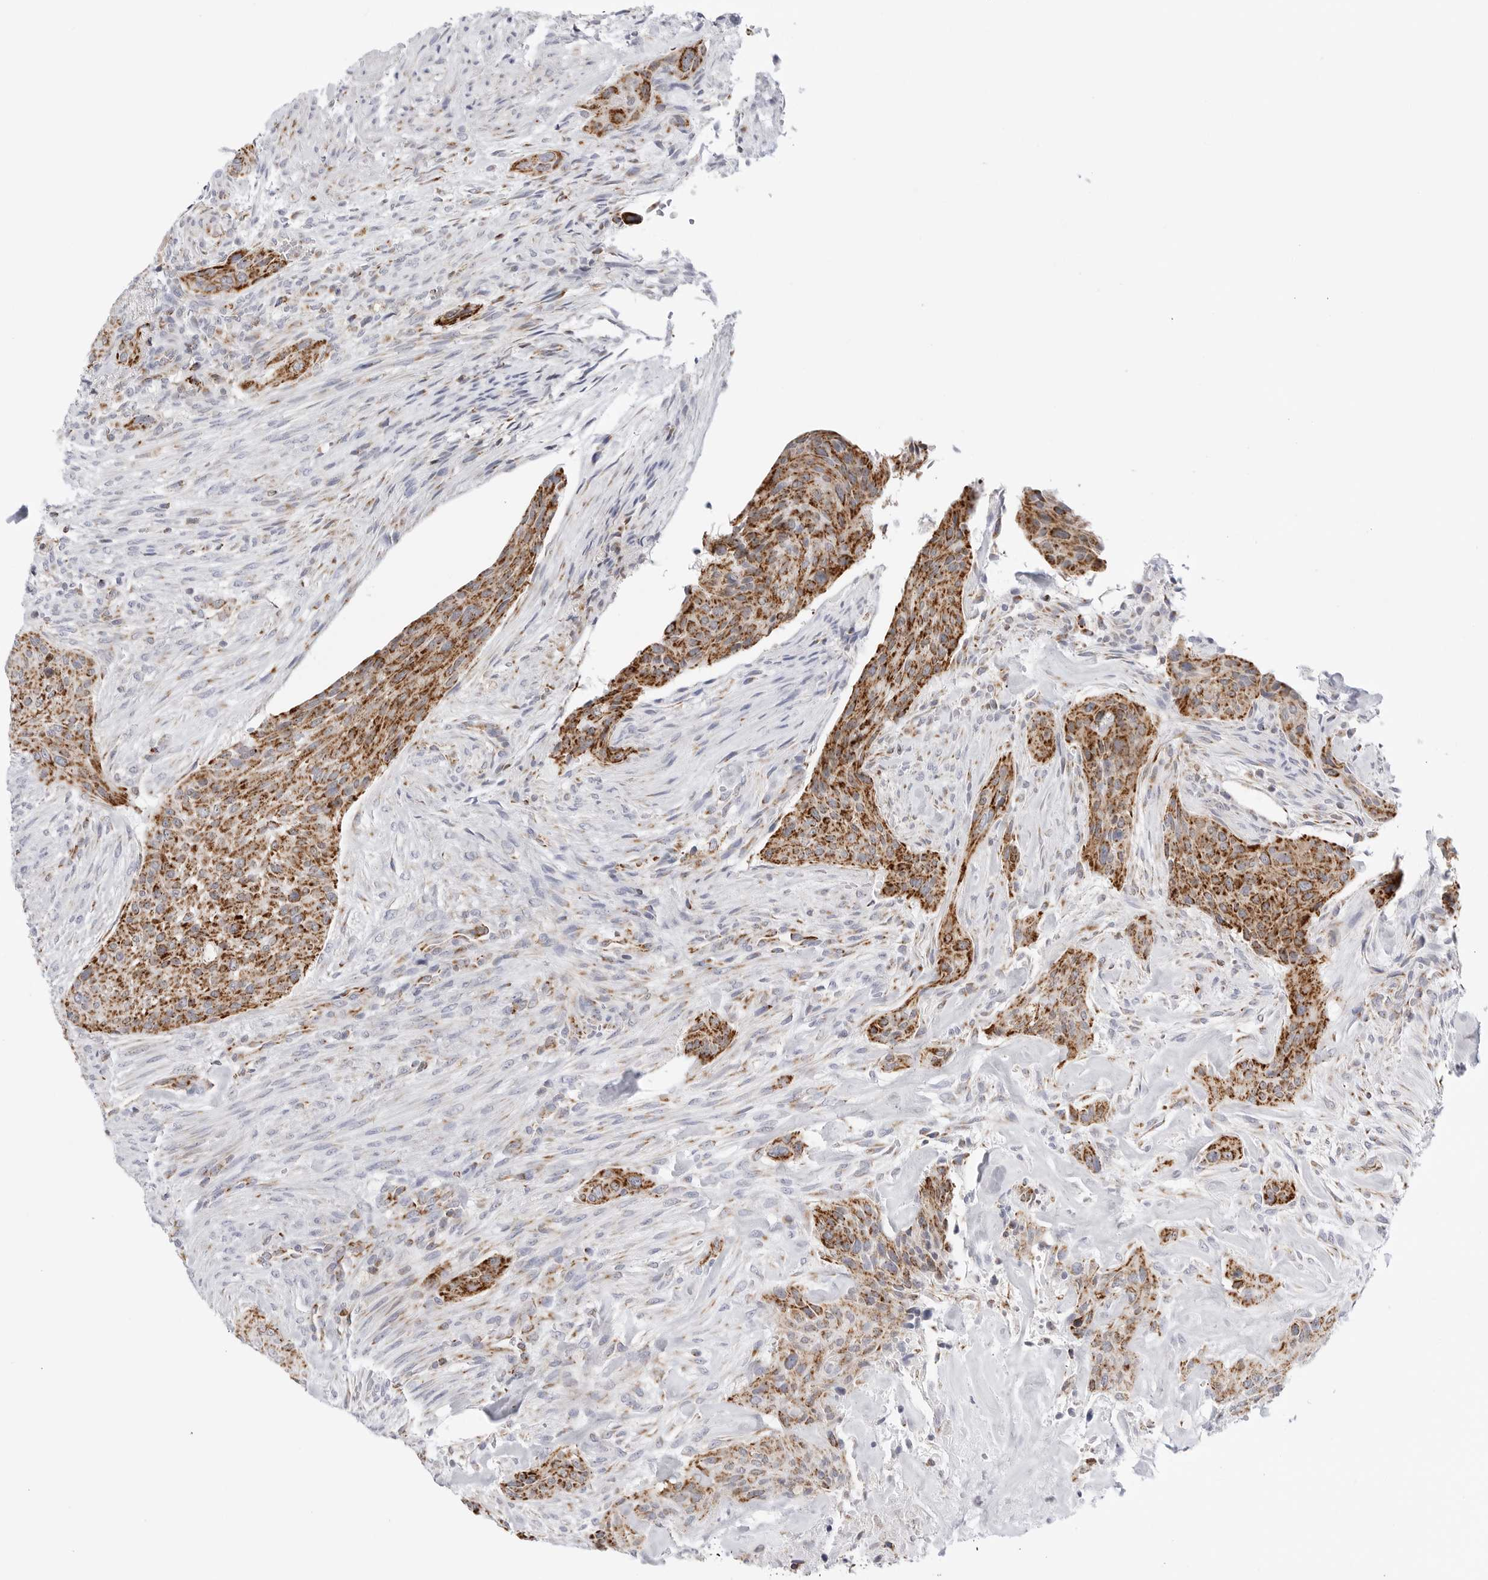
{"staining": {"intensity": "strong", "quantity": ">75%", "location": "cytoplasmic/membranous"}, "tissue": "urothelial cancer", "cell_type": "Tumor cells", "image_type": "cancer", "snomed": [{"axis": "morphology", "description": "Urothelial carcinoma, High grade"}, {"axis": "topography", "description": "Urinary bladder"}], "caption": "The histopathology image shows a brown stain indicating the presence of a protein in the cytoplasmic/membranous of tumor cells in urothelial carcinoma (high-grade).", "gene": "ATP5IF1", "patient": {"sex": "male", "age": 35}}